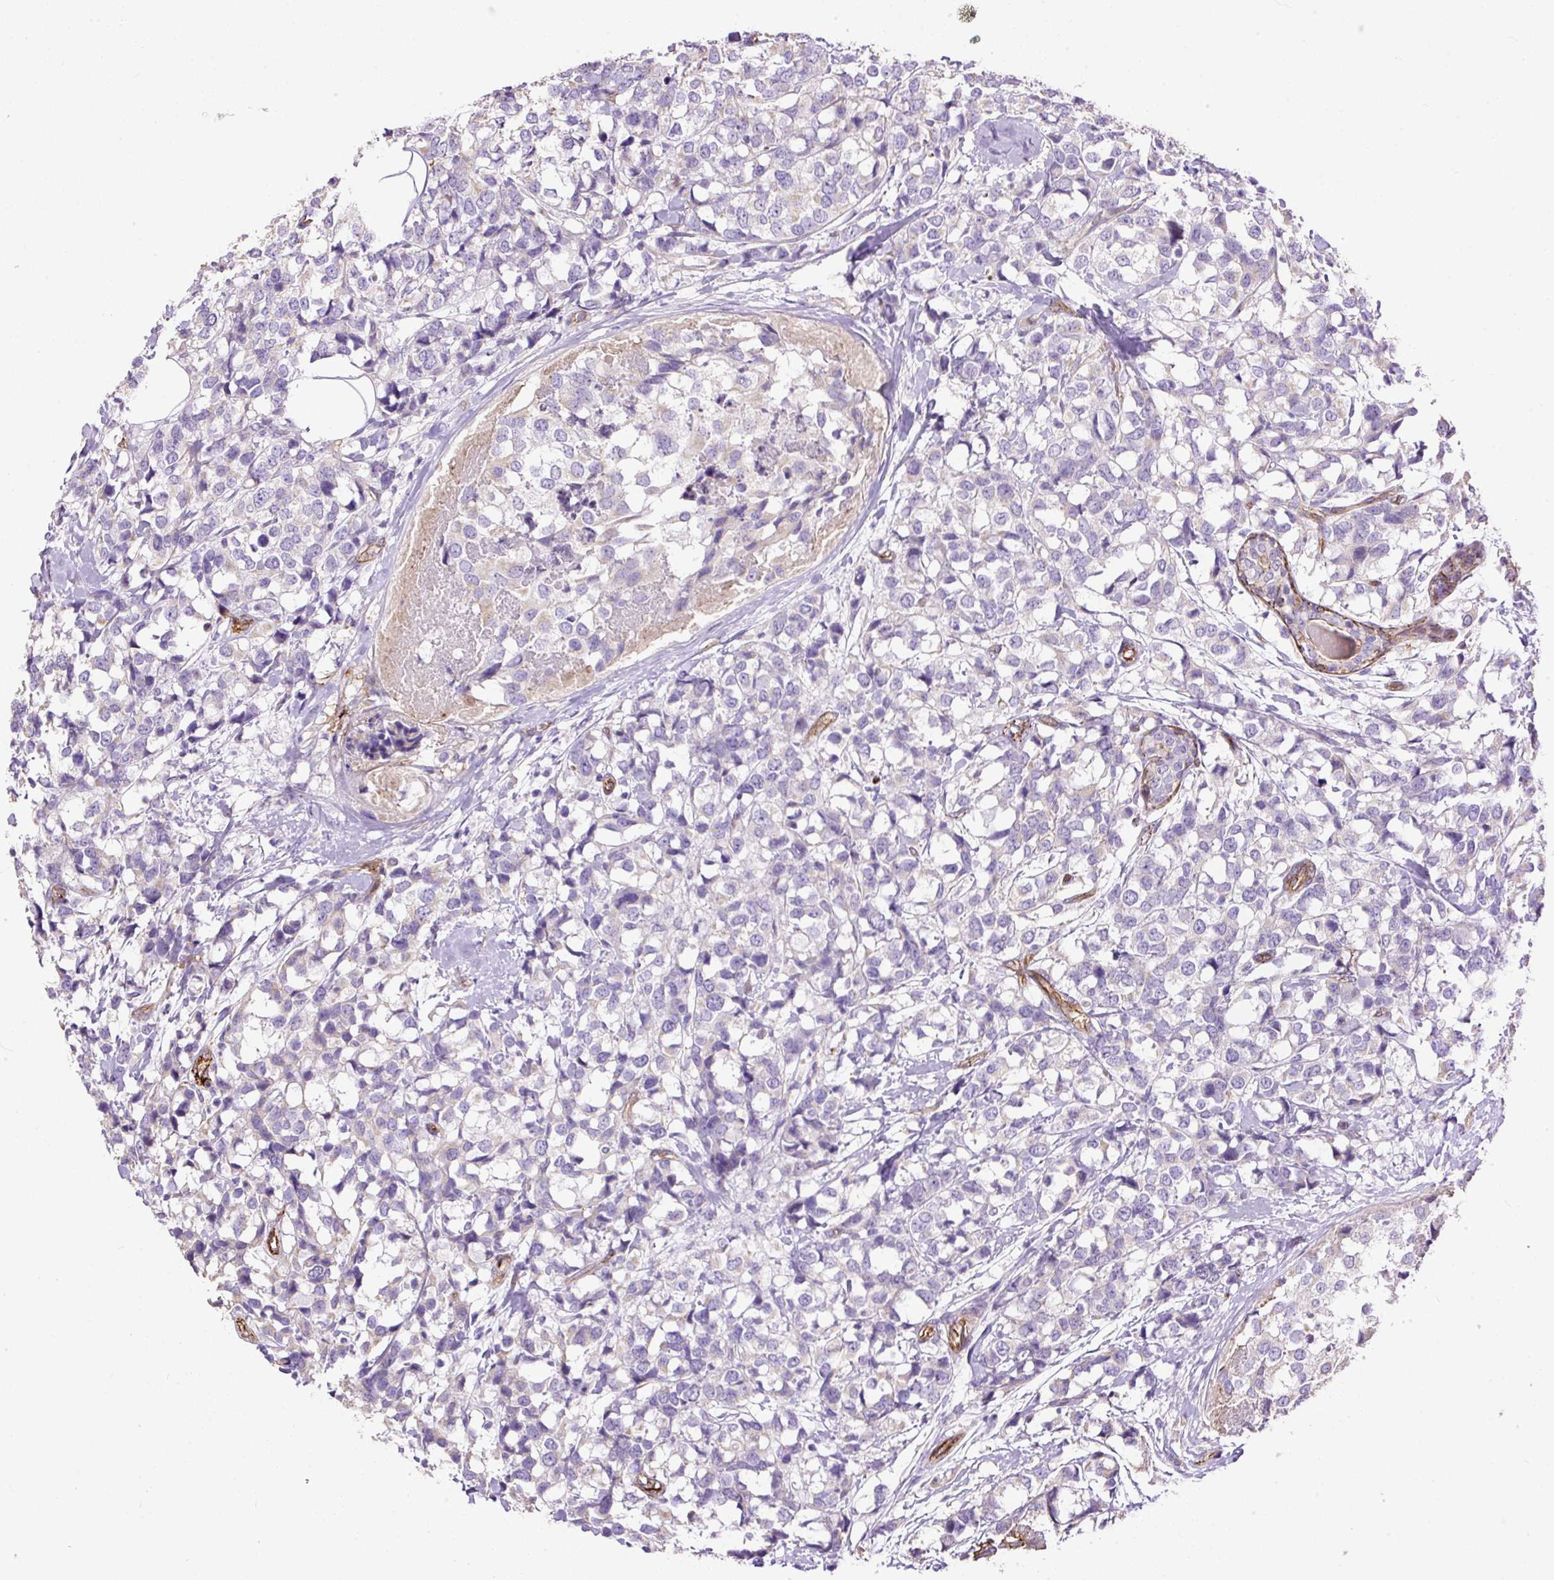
{"staining": {"intensity": "negative", "quantity": "none", "location": "none"}, "tissue": "breast cancer", "cell_type": "Tumor cells", "image_type": "cancer", "snomed": [{"axis": "morphology", "description": "Lobular carcinoma"}, {"axis": "topography", "description": "Breast"}], "caption": "An IHC micrograph of breast lobular carcinoma is shown. There is no staining in tumor cells of breast lobular carcinoma. The staining is performed using DAB (3,3'-diaminobenzidine) brown chromogen with nuclei counter-stained in using hematoxylin.", "gene": "MAGEB16", "patient": {"sex": "female", "age": 59}}